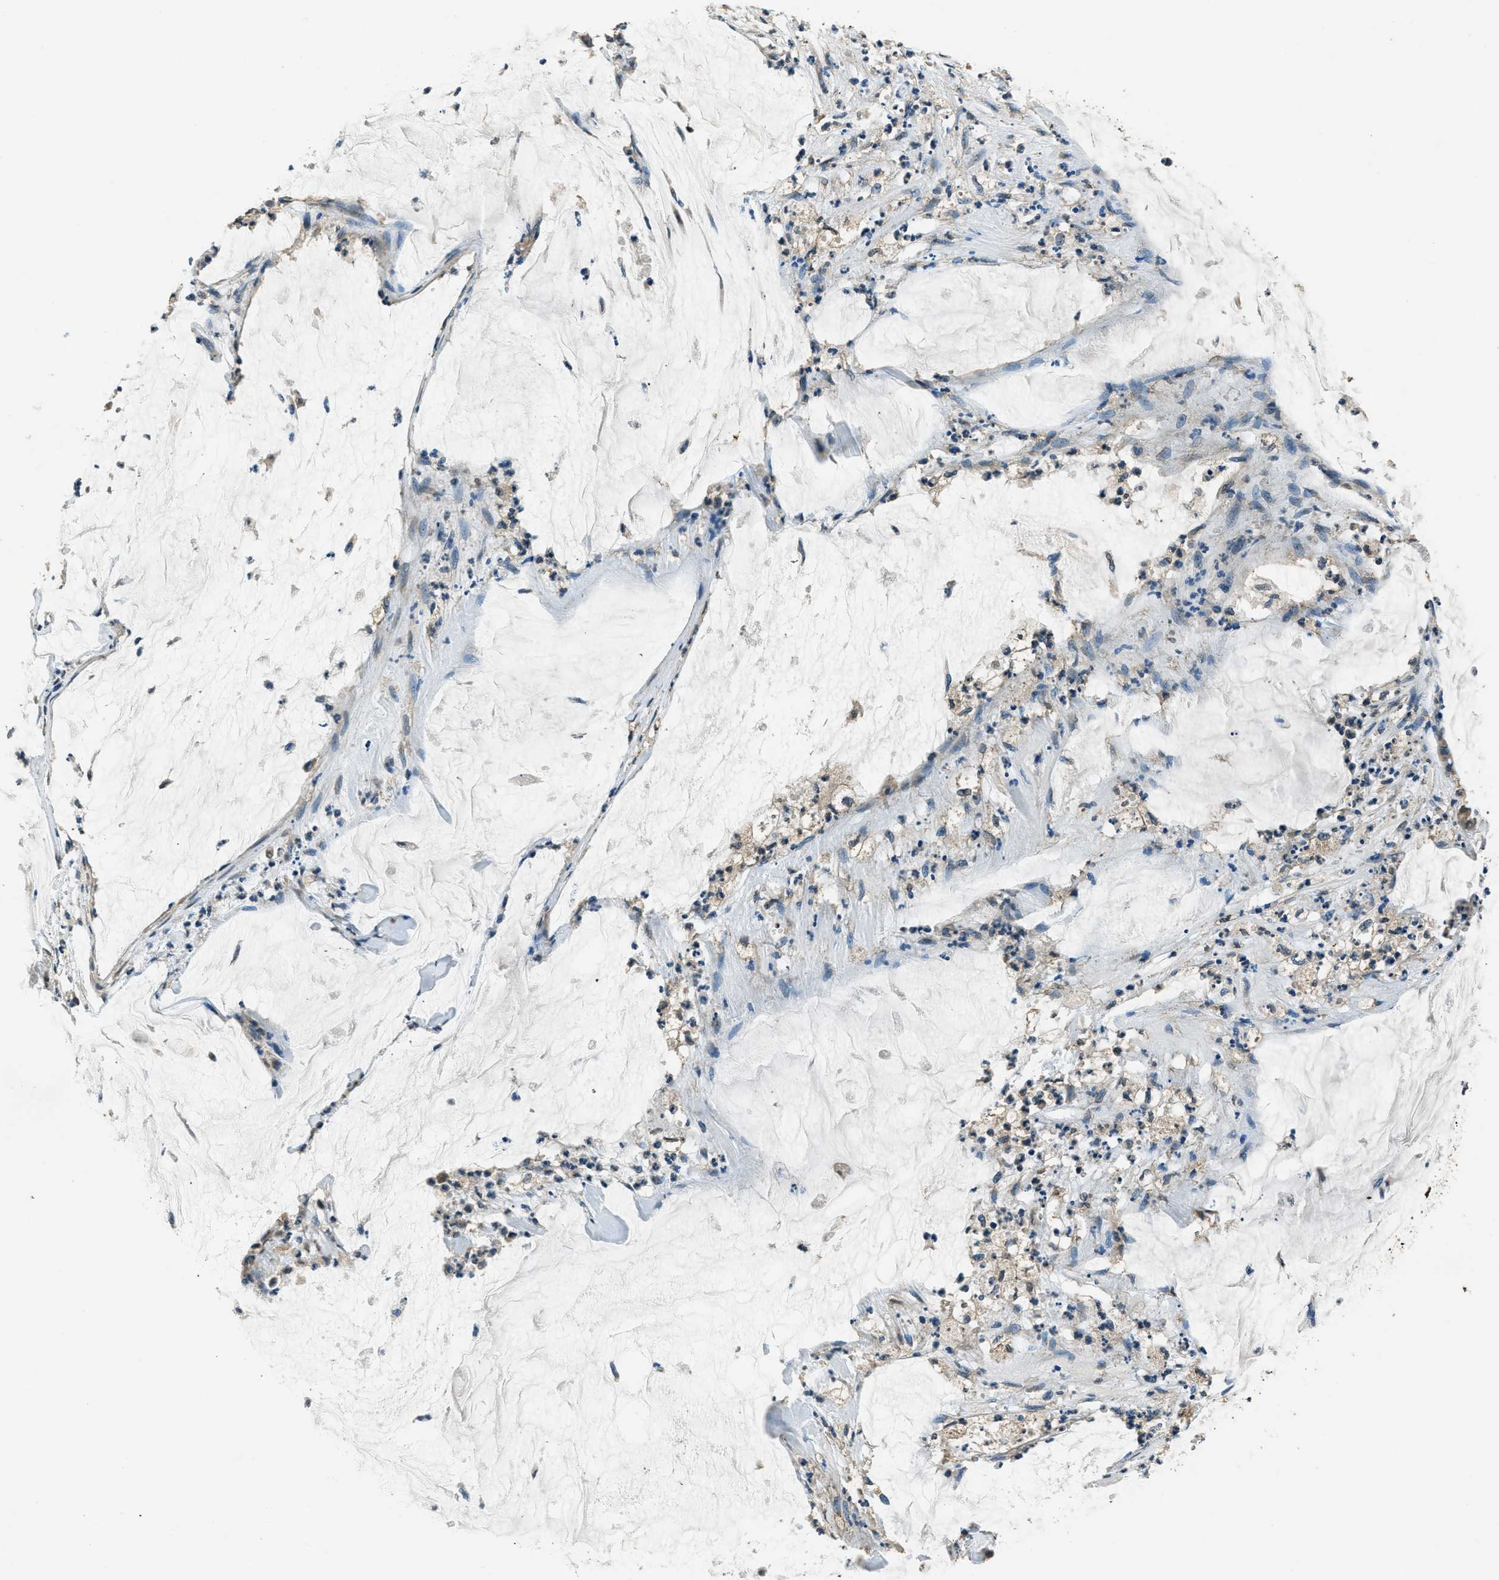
{"staining": {"intensity": "weak", "quantity": "25%-75%", "location": "cytoplasmic/membranous"}, "tissue": "pancreatic cancer", "cell_type": "Tumor cells", "image_type": "cancer", "snomed": [{"axis": "morphology", "description": "Adenocarcinoma, NOS"}, {"axis": "topography", "description": "Pancreas"}], "caption": "Tumor cells reveal low levels of weak cytoplasmic/membranous expression in about 25%-75% of cells in pancreatic cancer (adenocarcinoma).", "gene": "SALL3", "patient": {"sex": "male", "age": 41}}